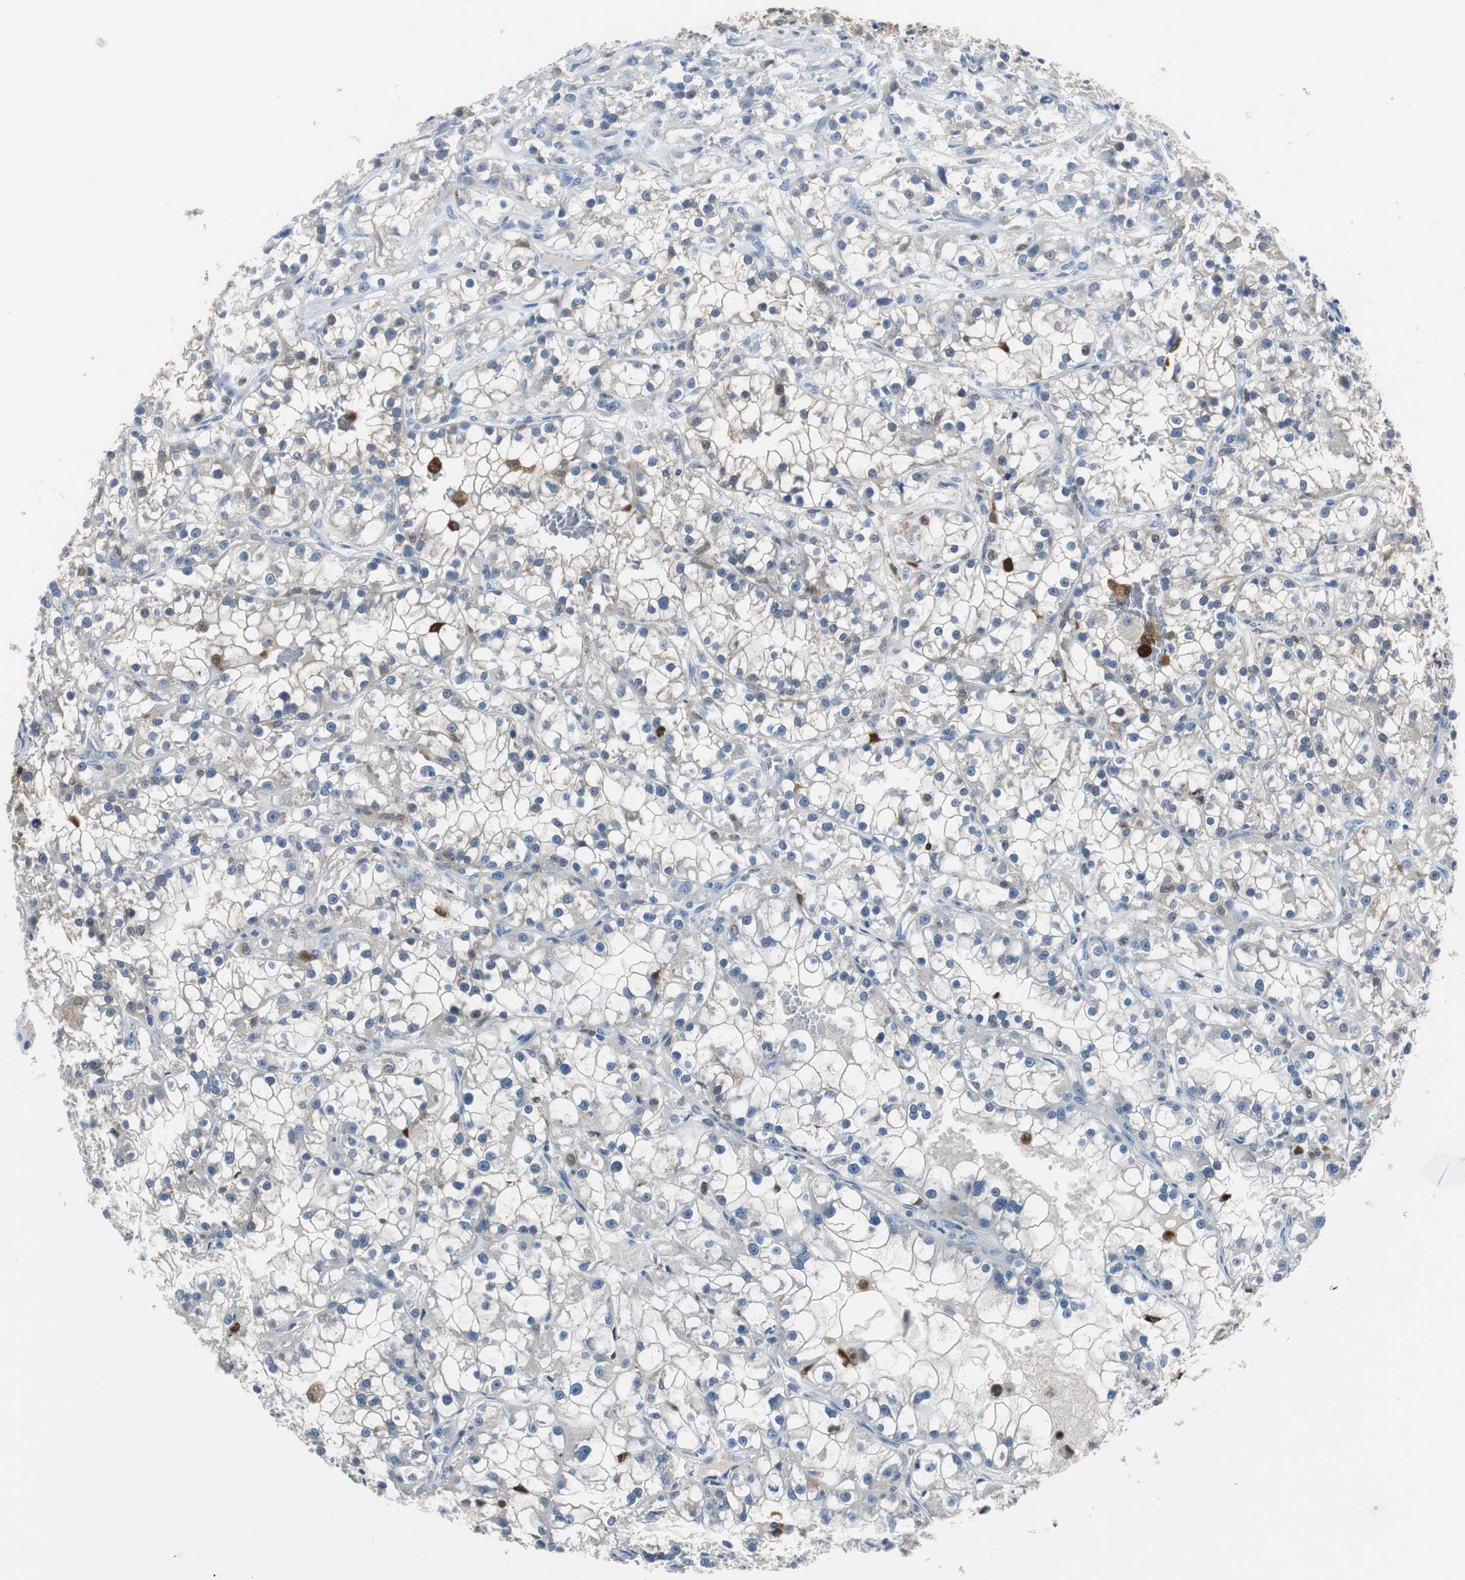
{"staining": {"intensity": "negative", "quantity": "none", "location": "none"}, "tissue": "renal cancer", "cell_type": "Tumor cells", "image_type": "cancer", "snomed": [{"axis": "morphology", "description": "Adenocarcinoma, NOS"}, {"axis": "topography", "description": "Kidney"}], "caption": "An immunohistochemistry (IHC) photomicrograph of renal cancer (adenocarcinoma) is shown. There is no staining in tumor cells of renal cancer (adenocarcinoma). (Stains: DAB (3,3'-diaminobenzidine) immunohistochemistry (IHC) with hematoxylin counter stain, Microscopy: brightfield microscopy at high magnification).", "gene": "FBP1", "patient": {"sex": "female", "age": 52}}